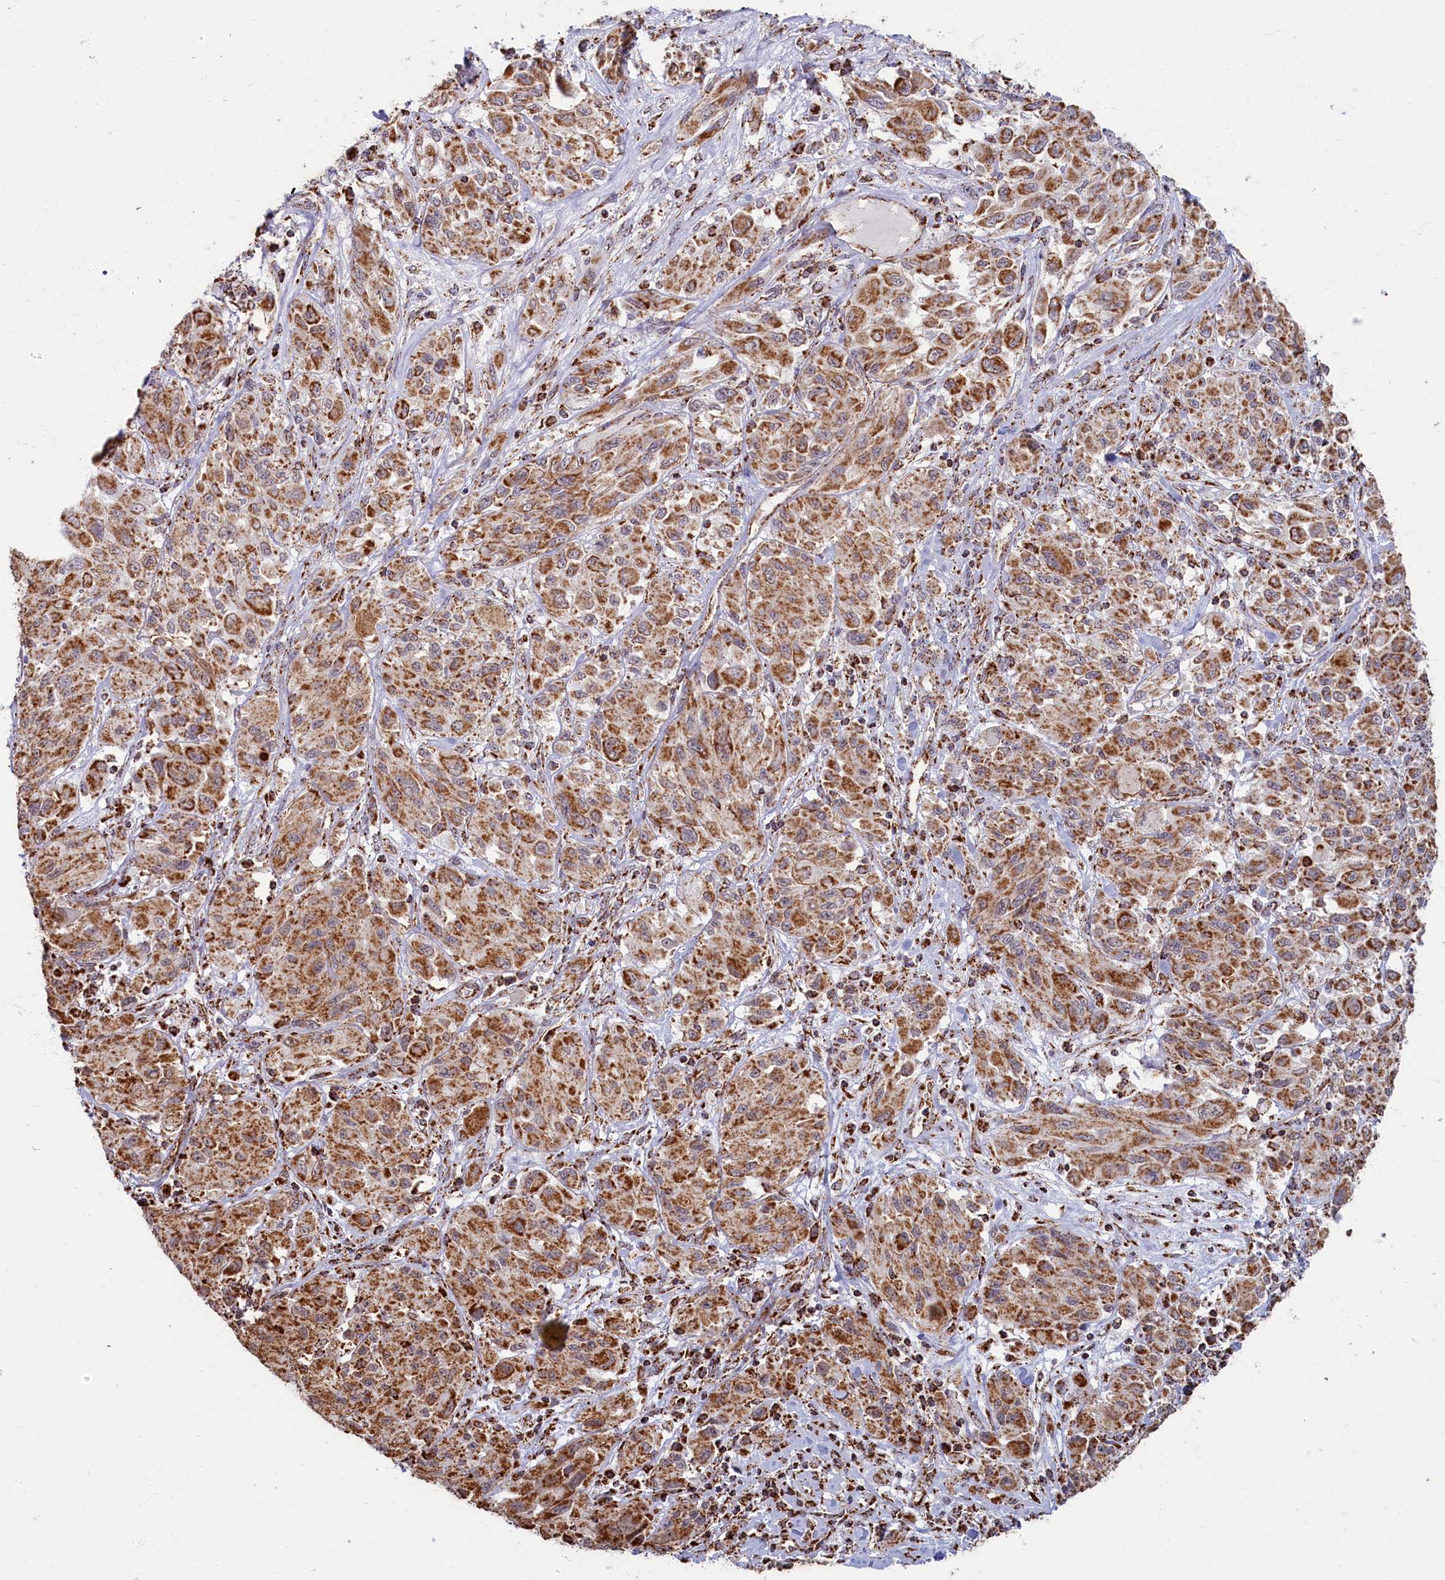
{"staining": {"intensity": "moderate", "quantity": ">75%", "location": "cytoplasmic/membranous"}, "tissue": "melanoma", "cell_type": "Tumor cells", "image_type": "cancer", "snomed": [{"axis": "morphology", "description": "Malignant melanoma, NOS"}, {"axis": "topography", "description": "Skin"}], "caption": "A micrograph of human malignant melanoma stained for a protein displays moderate cytoplasmic/membranous brown staining in tumor cells.", "gene": "SPR", "patient": {"sex": "female", "age": 91}}